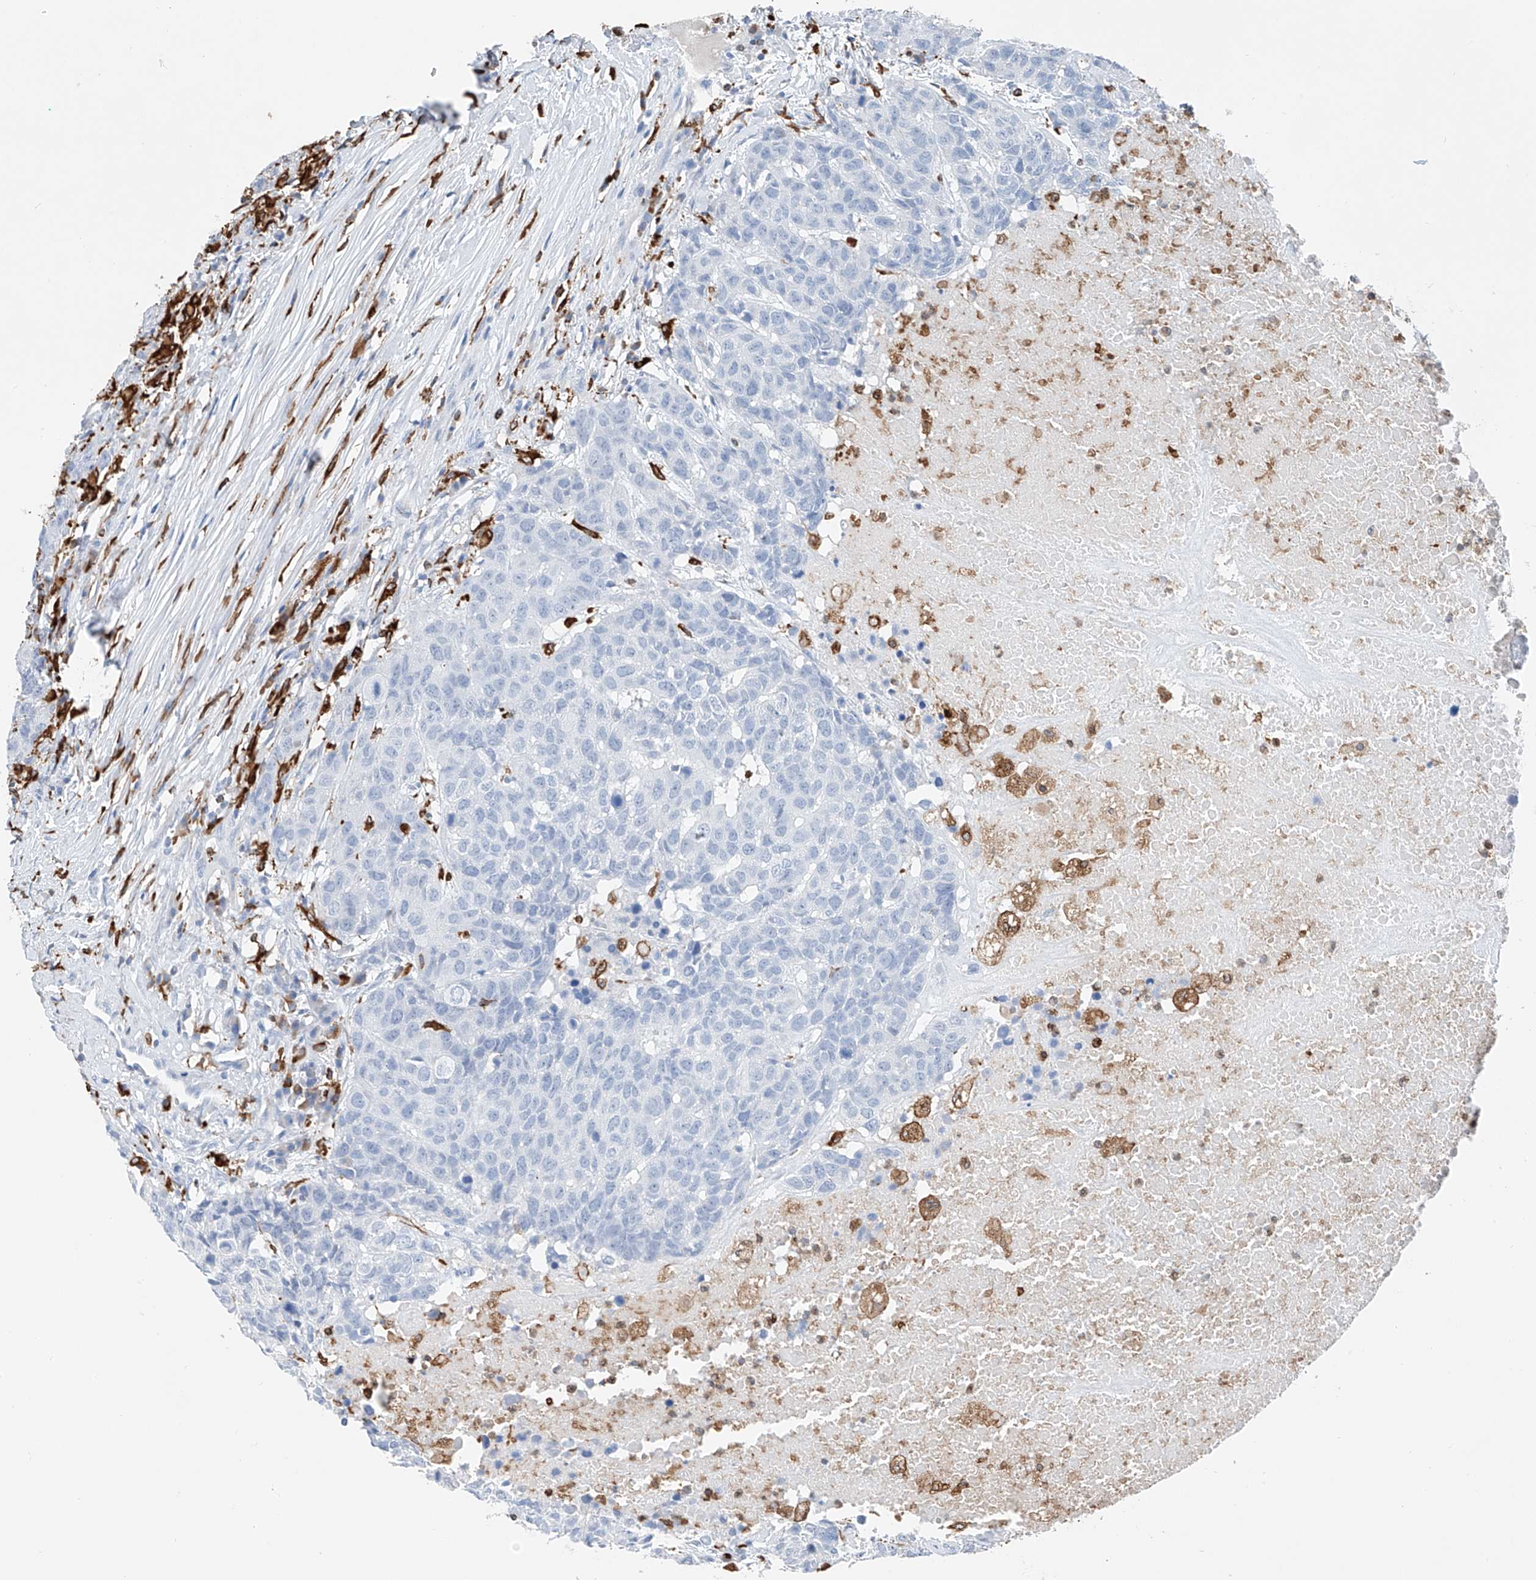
{"staining": {"intensity": "negative", "quantity": "none", "location": "none"}, "tissue": "head and neck cancer", "cell_type": "Tumor cells", "image_type": "cancer", "snomed": [{"axis": "morphology", "description": "Squamous cell carcinoma, NOS"}, {"axis": "topography", "description": "Head-Neck"}], "caption": "Tumor cells show no significant protein positivity in head and neck cancer. The staining was performed using DAB to visualize the protein expression in brown, while the nuclei were stained in blue with hematoxylin (Magnification: 20x).", "gene": "TBXAS1", "patient": {"sex": "male", "age": 66}}